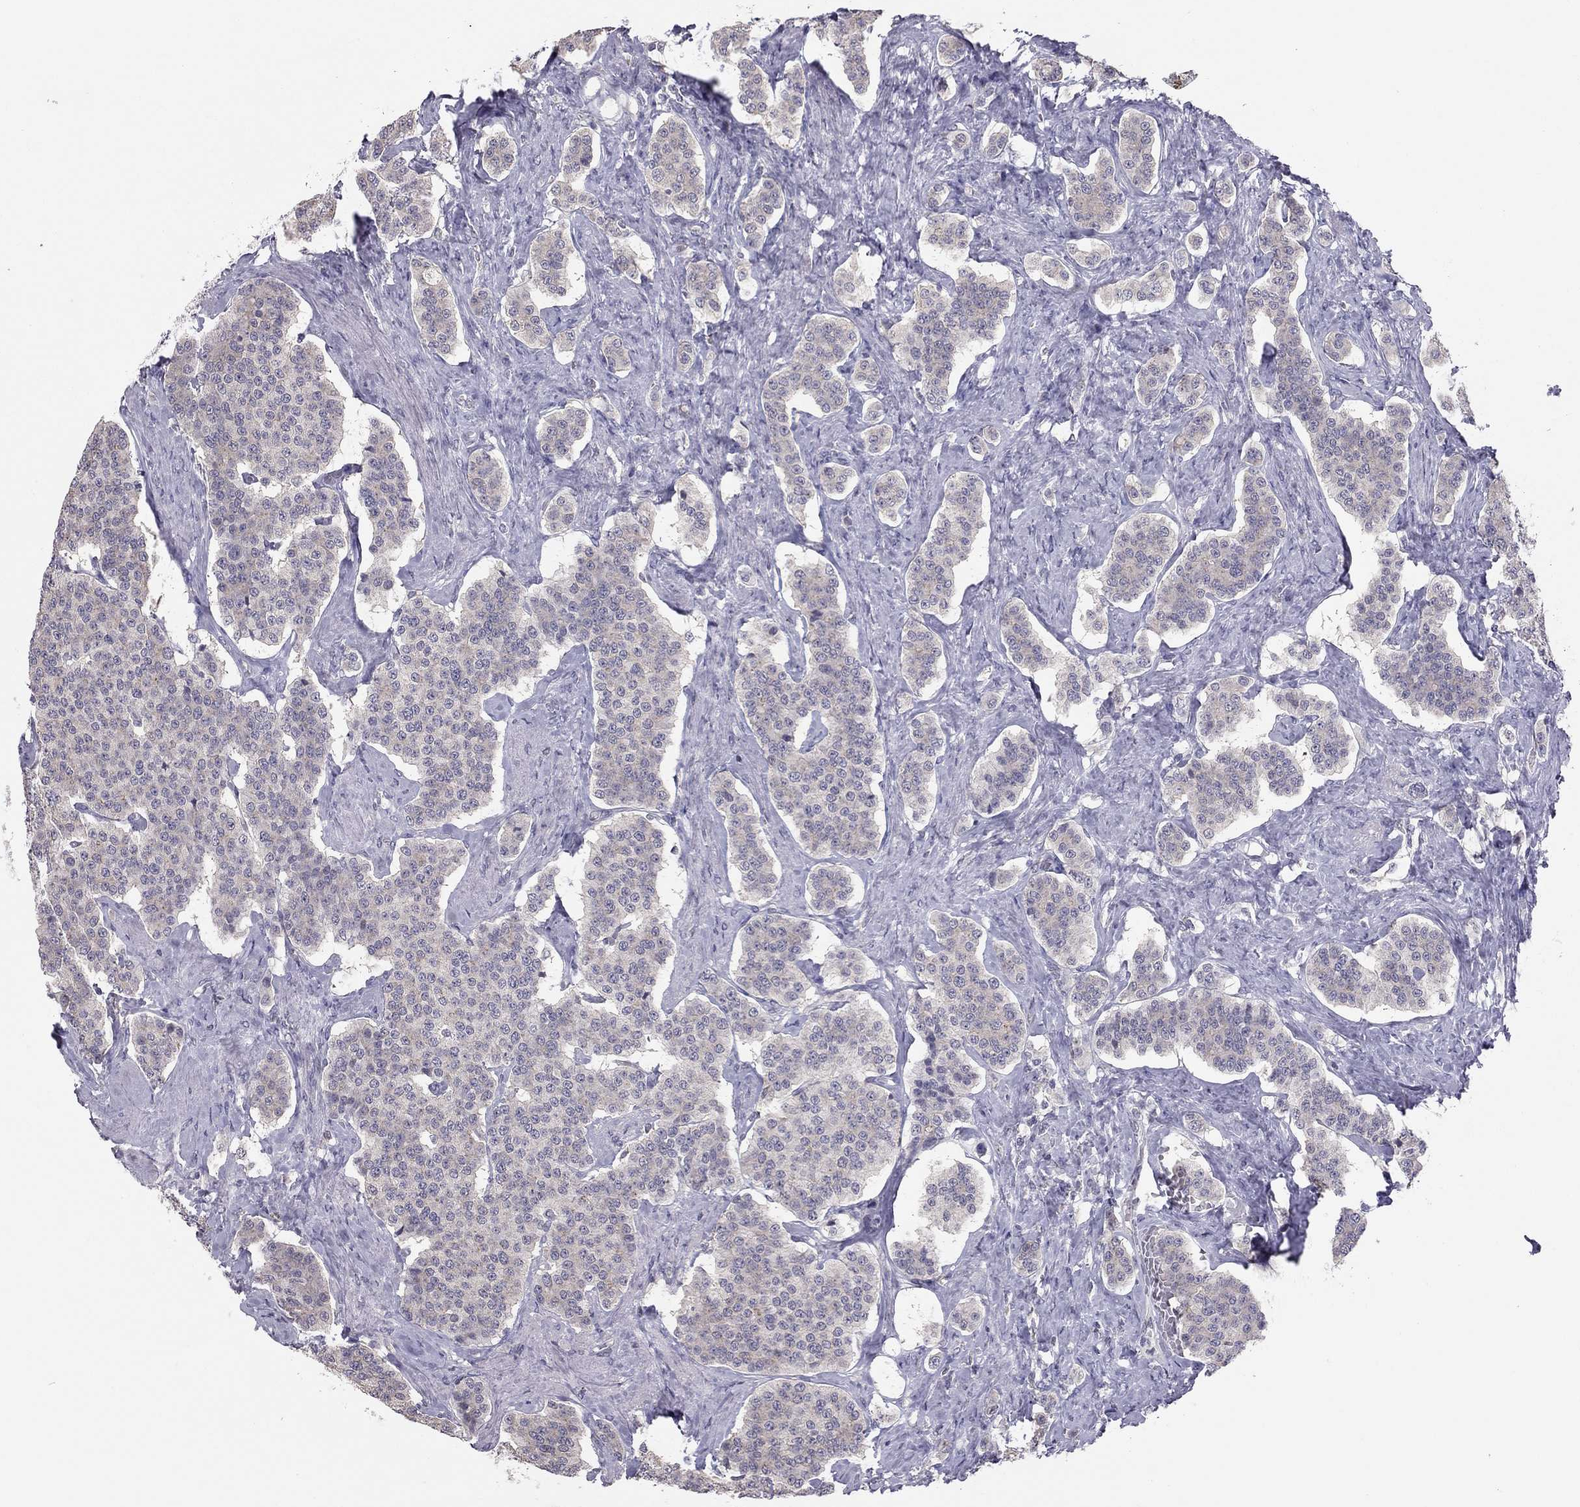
{"staining": {"intensity": "negative", "quantity": "none", "location": "none"}, "tissue": "carcinoid", "cell_type": "Tumor cells", "image_type": "cancer", "snomed": [{"axis": "morphology", "description": "Carcinoid, malignant, NOS"}, {"axis": "topography", "description": "Small intestine"}], "caption": "Immunohistochemical staining of human carcinoid demonstrates no significant expression in tumor cells.", "gene": "HSF2BP", "patient": {"sex": "female", "age": 58}}